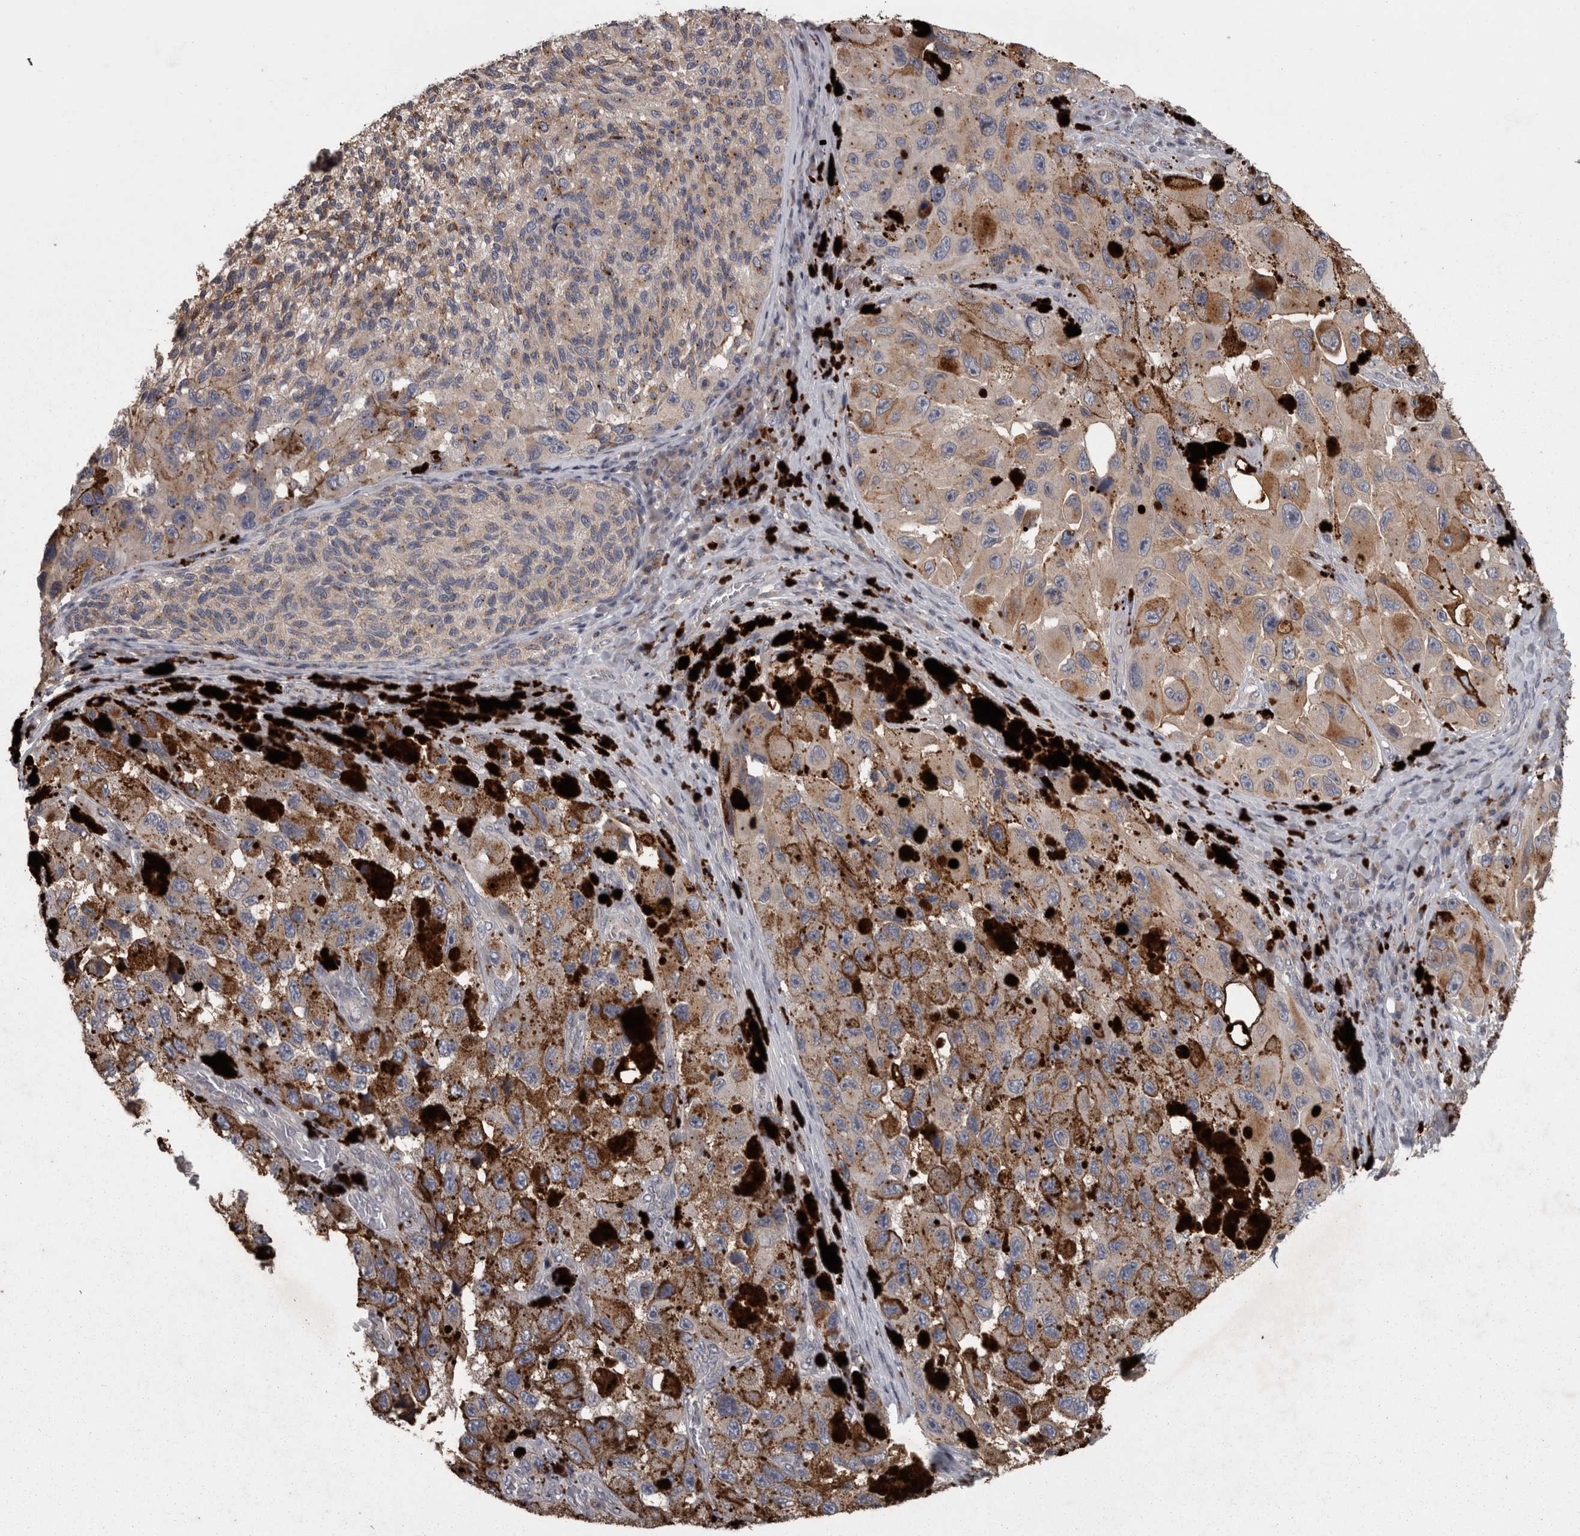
{"staining": {"intensity": "weak", "quantity": ">75%", "location": "cytoplasmic/membranous"}, "tissue": "melanoma", "cell_type": "Tumor cells", "image_type": "cancer", "snomed": [{"axis": "morphology", "description": "Malignant melanoma, NOS"}, {"axis": "topography", "description": "Skin"}], "caption": "Weak cytoplasmic/membranous staining is seen in approximately >75% of tumor cells in malignant melanoma.", "gene": "PCM1", "patient": {"sex": "female", "age": 73}}